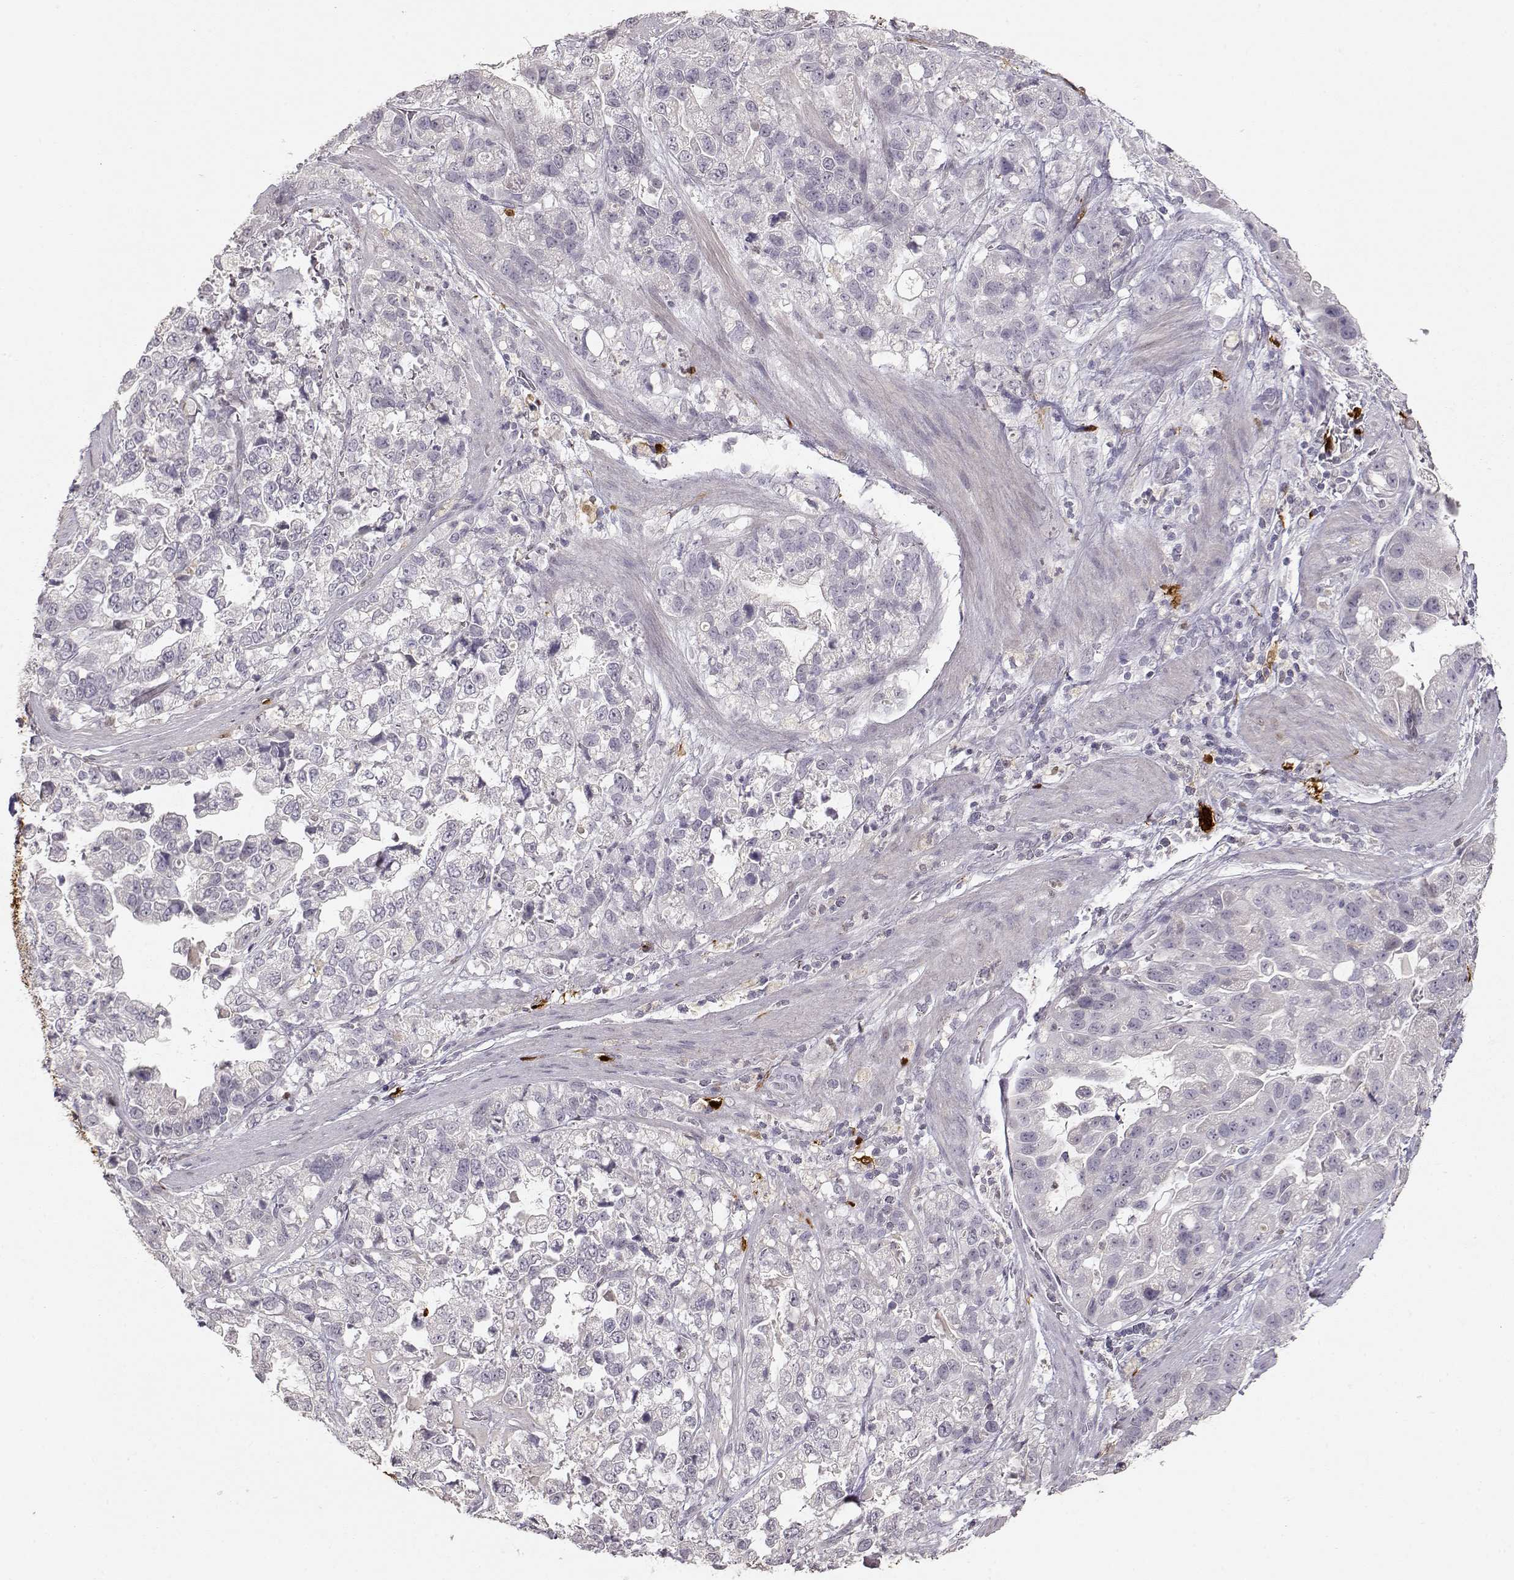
{"staining": {"intensity": "negative", "quantity": "none", "location": "none"}, "tissue": "stomach cancer", "cell_type": "Tumor cells", "image_type": "cancer", "snomed": [{"axis": "morphology", "description": "Adenocarcinoma, NOS"}, {"axis": "topography", "description": "Stomach"}], "caption": "The photomicrograph demonstrates no significant staining in tumor cells of stomach cancer. (DAB IHC, high magnification).", "gene": "S100B", "patient": {"sex": "male", "age": 59}}